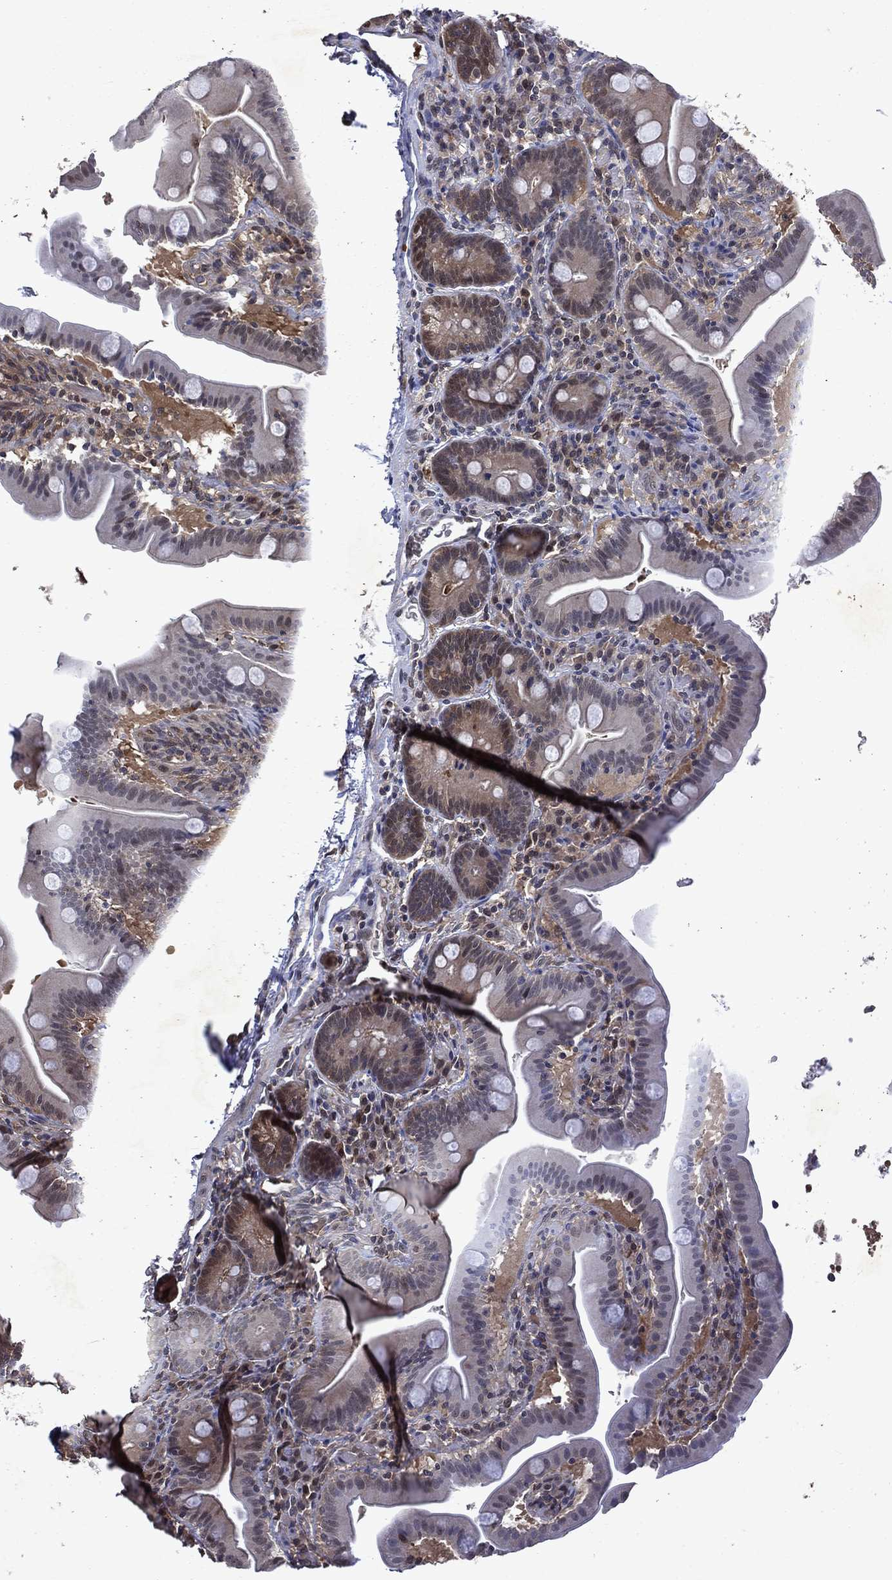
{"staining": {"intensity": "weak", "quantity": "<25%", "location": "cytoplasmic/membranous"}, "tissue": "small intestine", "cell_type": "Glandular cells", "image_type": "normal", "snomed": [{"axis": "morphology", "description": "Normal tissue, NOS"}, {"axis": "topography", "description": "Small intestine"}], "caption": "Immunohistochemical staining of benign small intestine shows no significant staining in glandular cells.", "gene": "MTAP", "patient": {"sex": "male", "age": 66}}